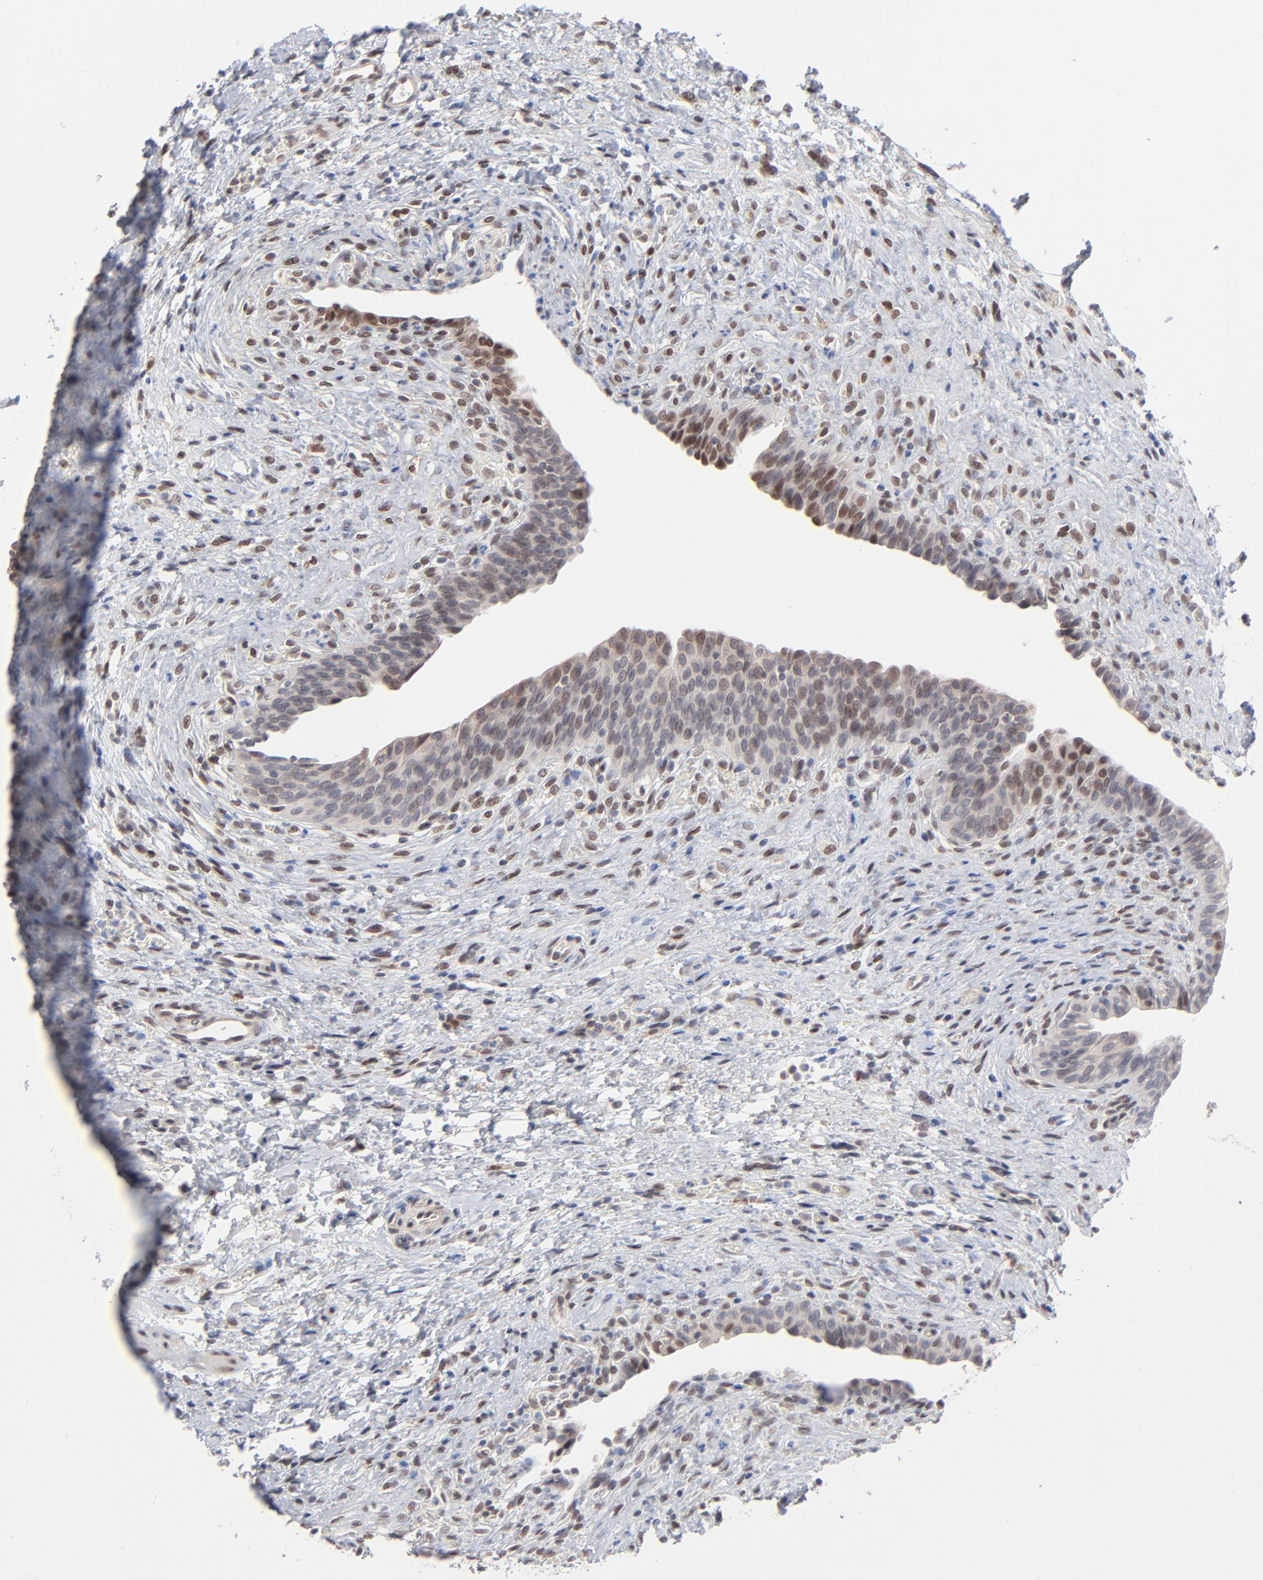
{"staining": {"intensity": "weak", "quantity": ">75%", "location": "nuclear"}, "tissue": "urinary bladder", "cell_type": "Urothelial cells", "image_type": "normal", "snomed": [{"axis": "morphology", "description": "Normal tissue, NOS"}, {"axis": "morphology", "description": "Dysplasia, NOS"}, {"axis": "topography", "description": "Urinary bladder"}], "caption": "A histopathology image of urinary bladder stained for a protein exhibits weak nuclear brown staining in urothelial cells. (DAB = brown stain, brightfield microscopy at high magnification).", "gene": "MBIP", "patient": {"sex": "male", "age": 35}}